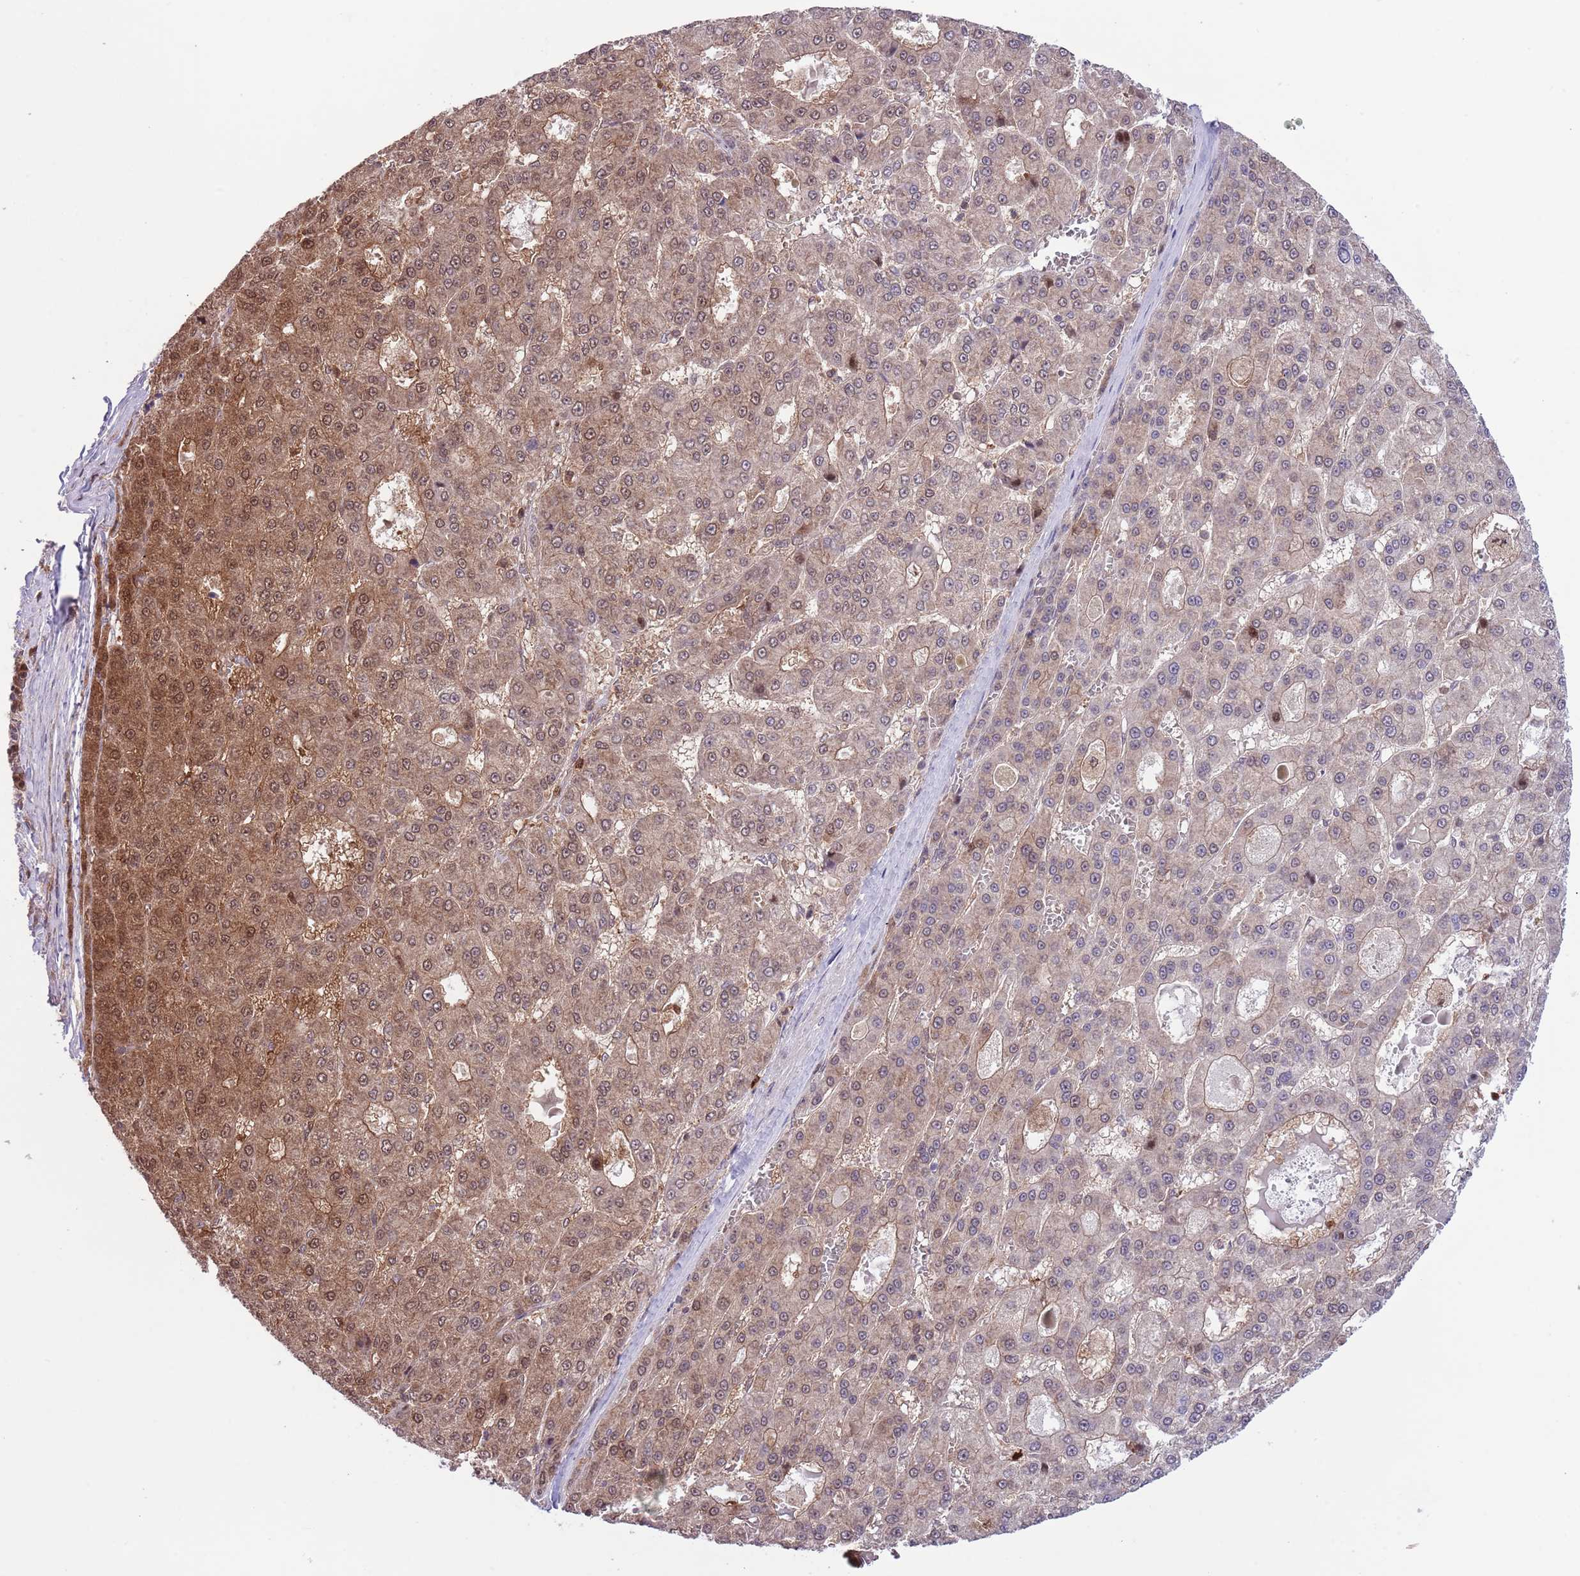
{"staining": {"intensity": "moderate", "quantity": "25%-75%", "location": "cytoplasmic/membranous,nuclear"}, "tissue": "liver cancer", "cell_type": "Tumor cells", "image_type": "cancer", "snomed": [{"axis": "morphology", "description": "Carcinoma, Hepatocellular, NOS"}, {"axis": "topography", "description": "Liver"}], "caption": "Protein expression analysis of liver hepatocellular carcinoma demonstrates moderate cytoplasmic/membranous and nuclear positivity in approximately 25%-75% of tumor cells. The staining is performed using DAB (3,3'-diaminobenzidine) brown chromogen to label protein expression. The nuclei are counter-stained blue using hematoxylin.", "gene": "HDHD2", "patient": {"sex": "male", "age": 70}}